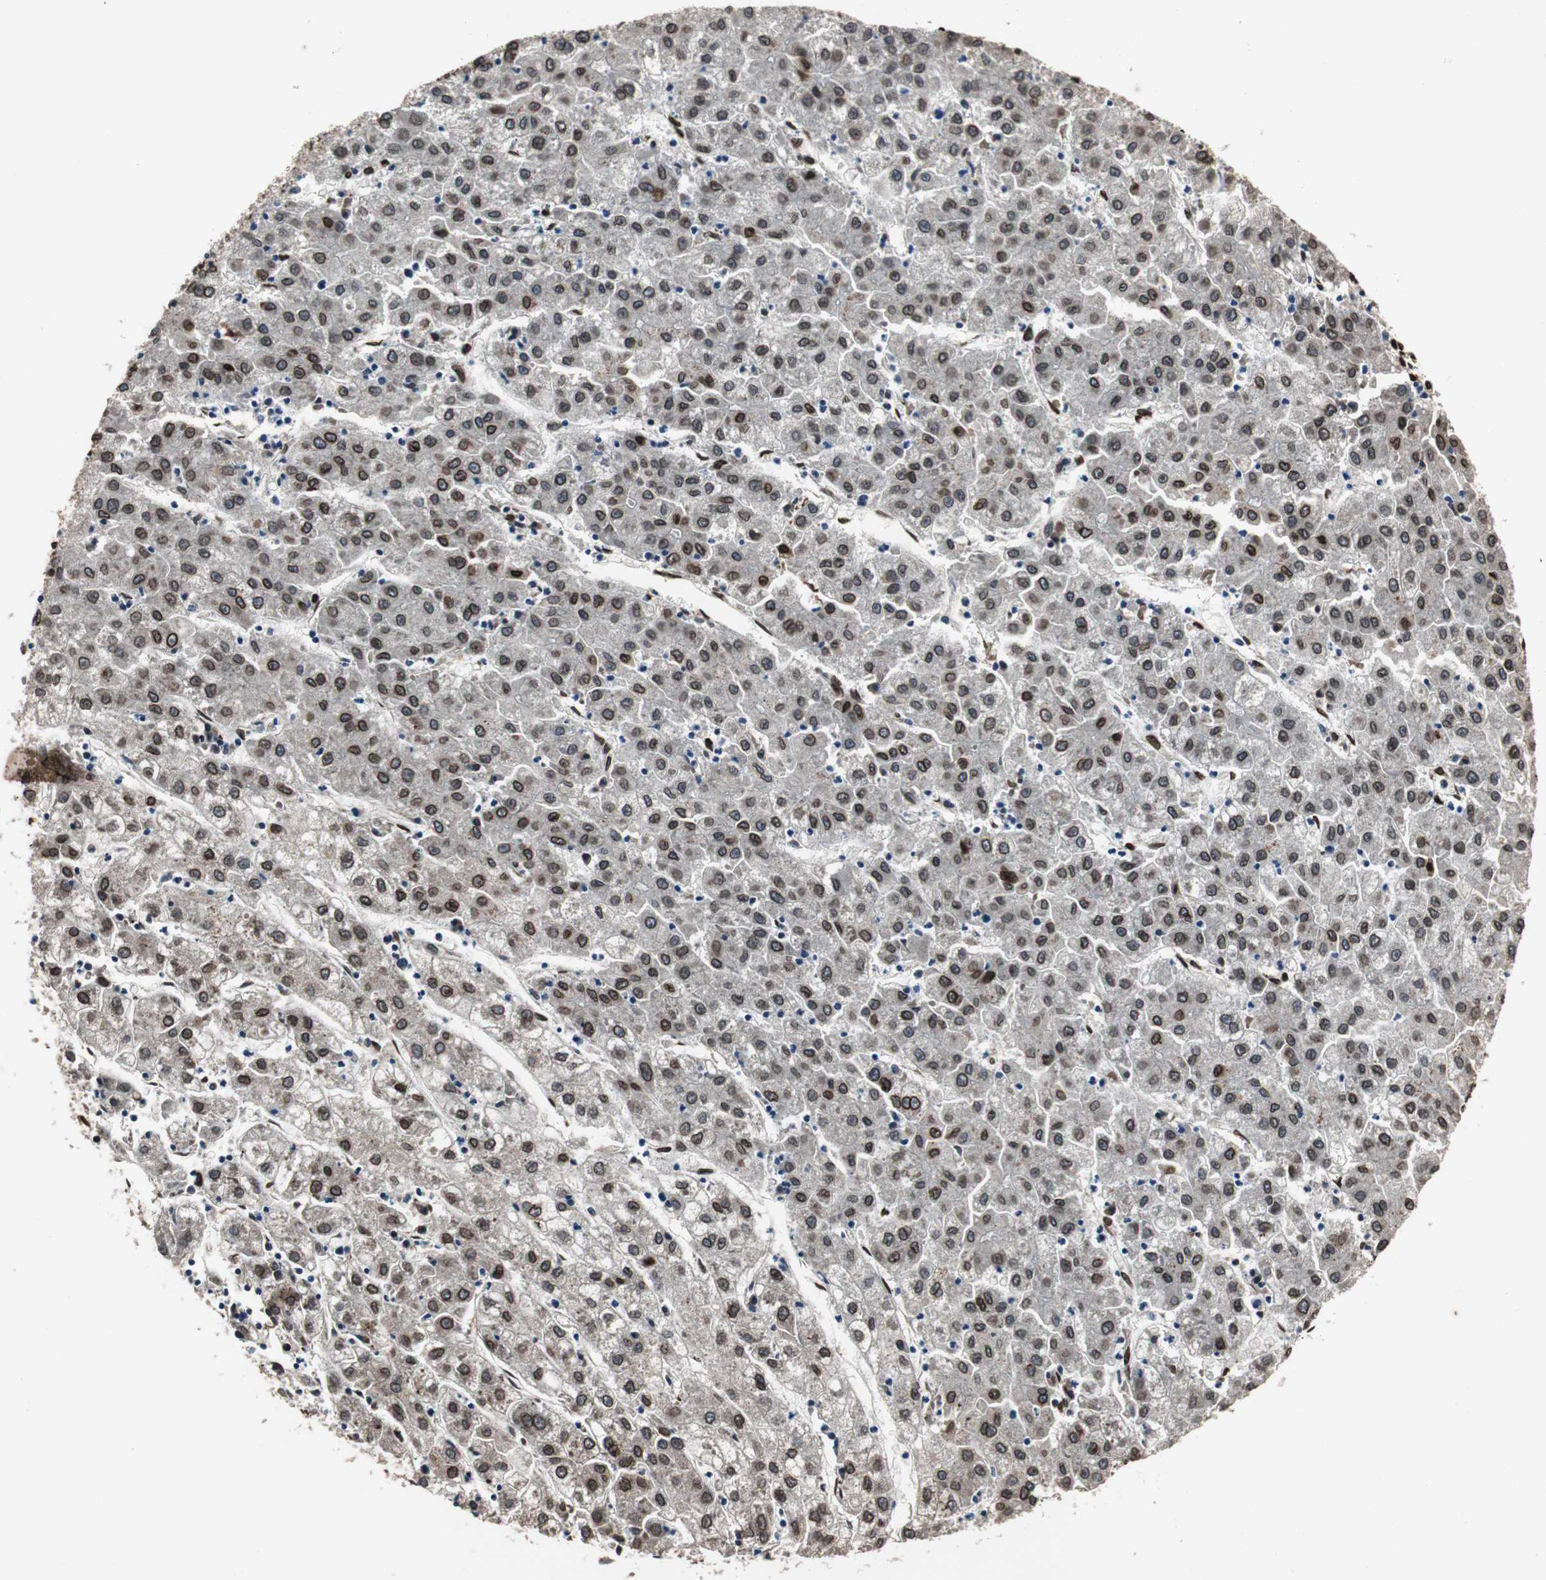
{"staining": {"intensity": "strong", "quantity": ">75%", "location": "cytoplasmic/membranous,nuclear"}, "tissue": "liver cancer", "cell_type": "Tumor cells", "image_type": "cancer", "snomed": [{"axis": "morphology", "description": "Carcinoma, Hepatocellular, NOS"}, {"axis": "topography", "description": "Liver"}], "caption": "Tumor cells show high levels of strong cytoplasmic/membranous and nuclear expression in approximately >75% of cells in liver cancer (hepatocellular carcinoma). Using DAB (brown) and hematoxylin (blue) stains, captured at high magnification using brightfield microscopy.", "gene": "LMNA", "patient": {"sex": "male", "age": 72}}